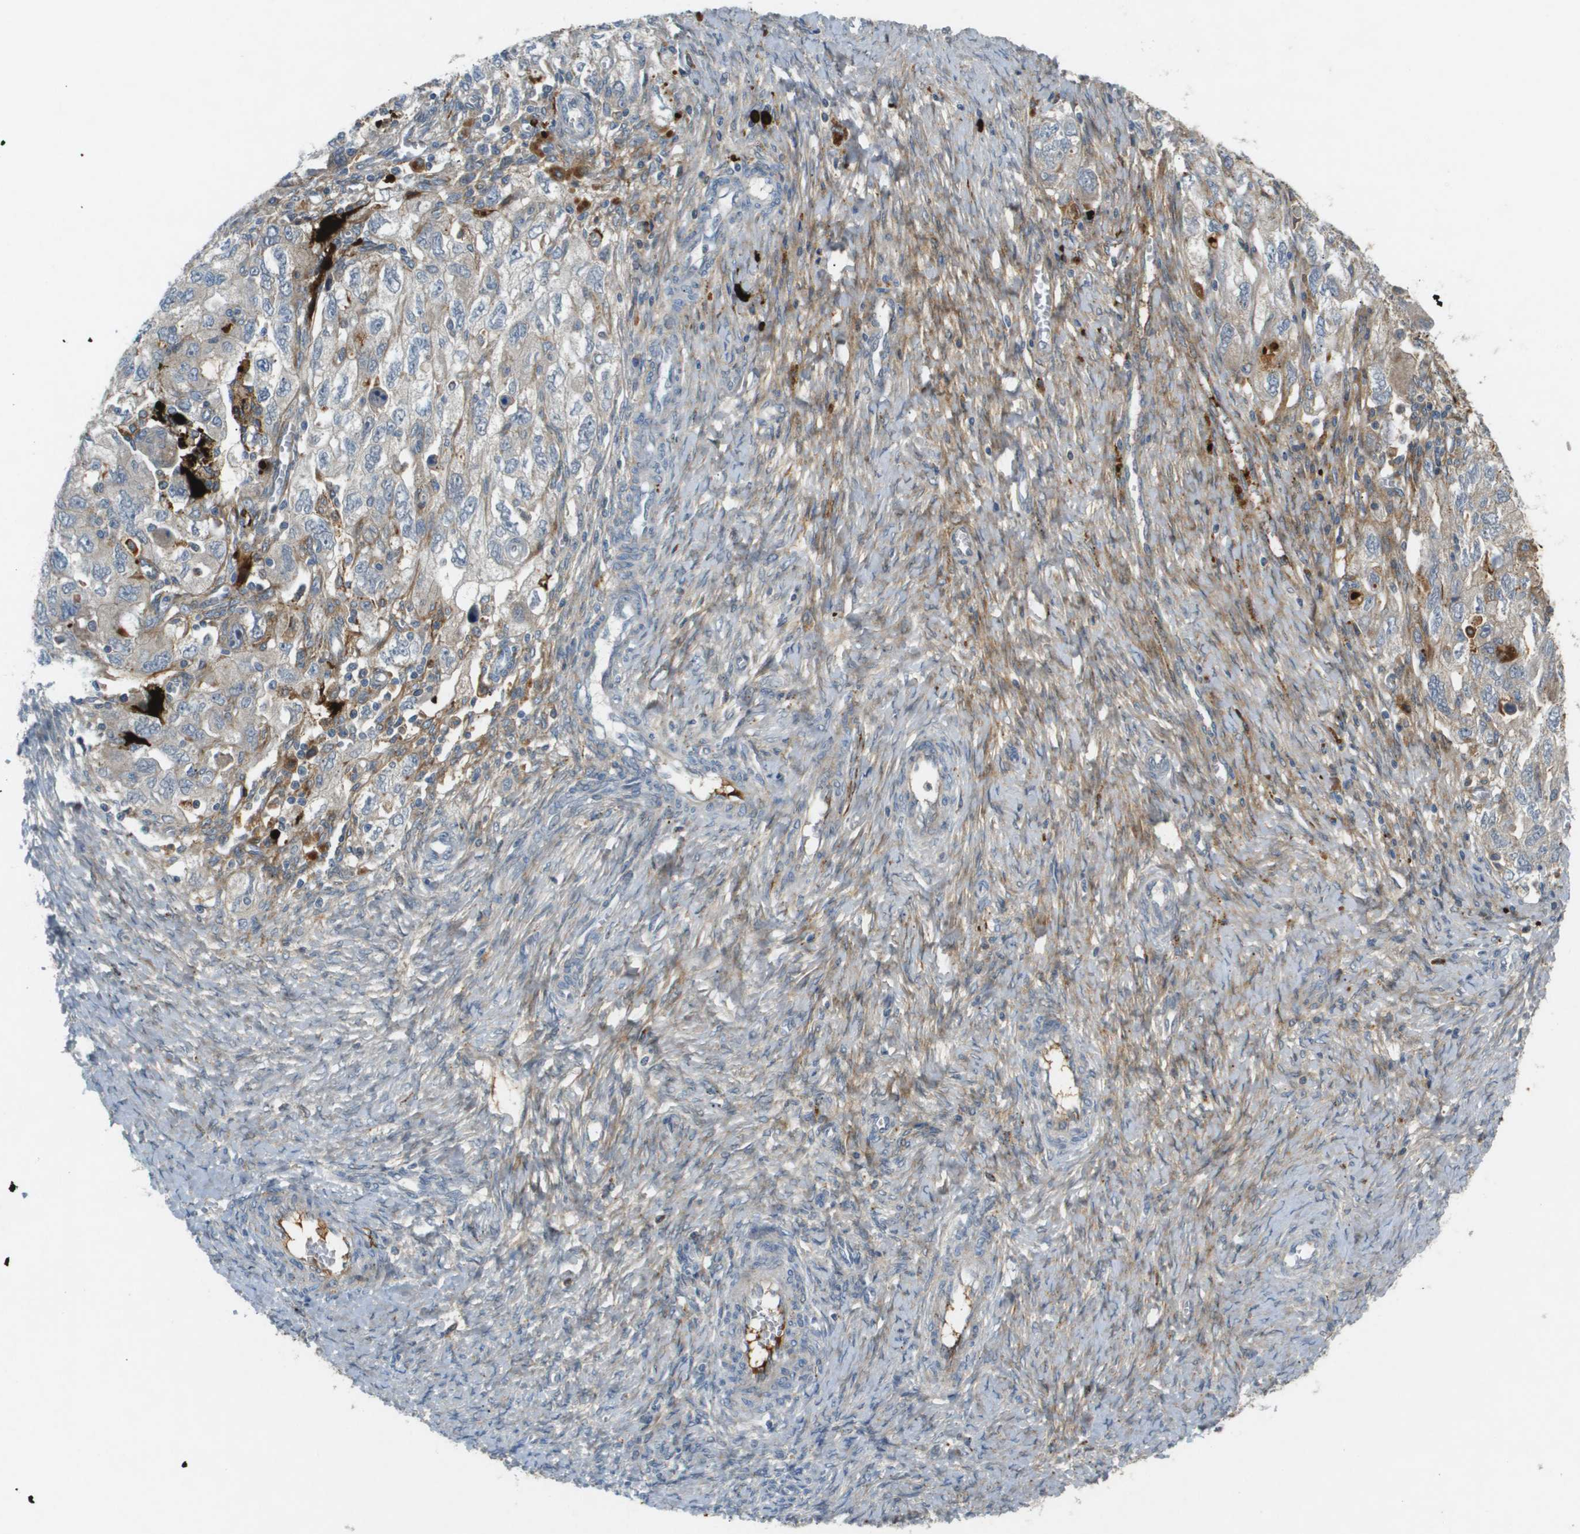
{"staining": {"intensity": "weak", "quantity": "<25%", "location": "cytoplasmic/membranous"}, "tissue": "ovarian cancer", "cell_type": "Tumor cells", "image_type": "cancer", "snomed": [{"axis": "morphology", "description": "Carcinoma, NOS"}, {"axis": "morphology", "description": "Cystadenocarcinoma, serous, NOS"}, {"axis": "topography", "description": "Ovary"}], "caption": "Human carcinoma (ovarian) stained for a protein using immunohistochemistry exhibits no expression in tumor cells.", "gene": "VTN", "patient": {"sex": "female", "age": 69}}